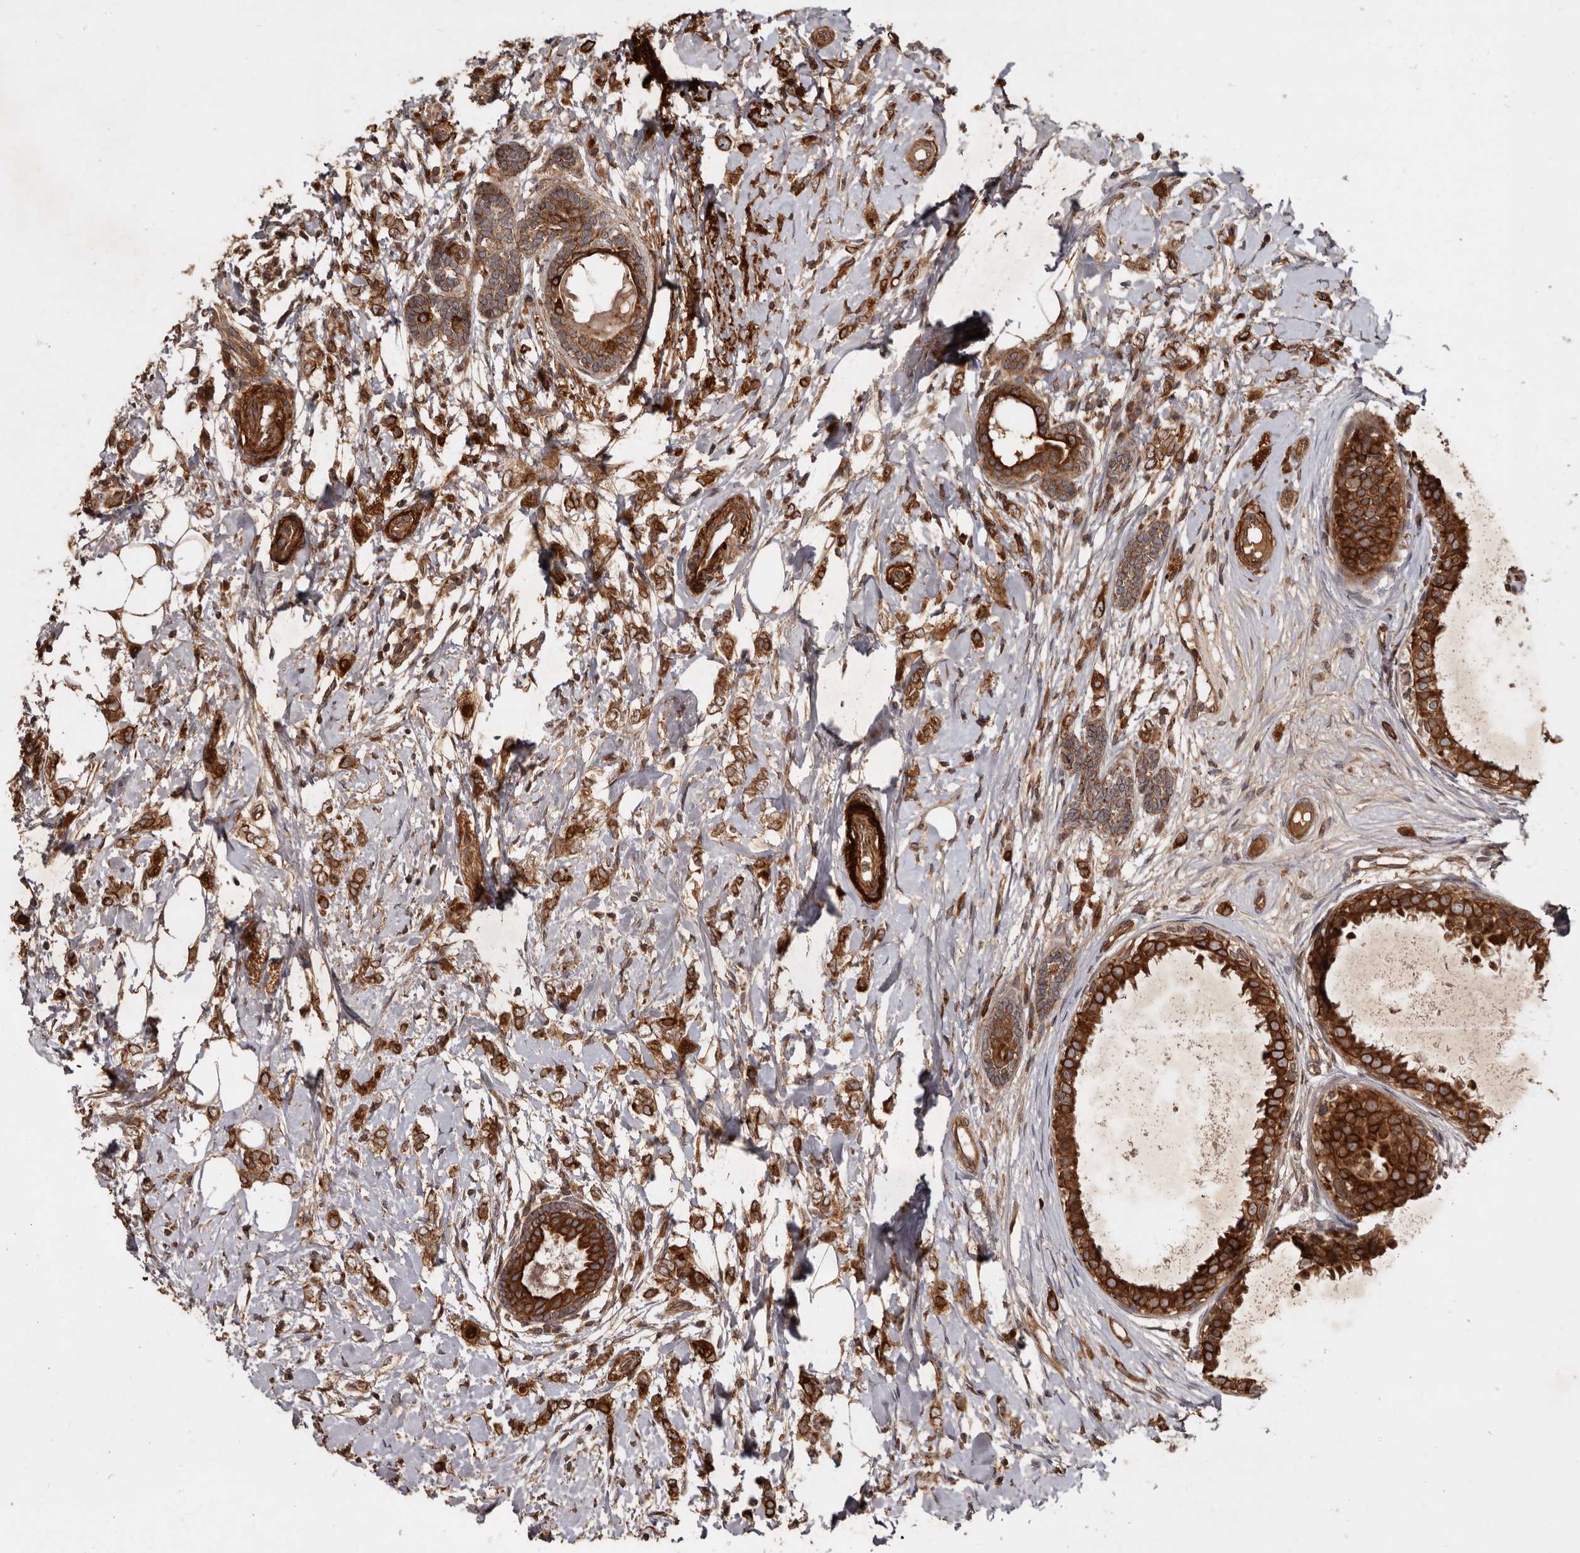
{"staining": {"intensity": "moderate", "quantity": ">75%", "location": "cytoplasmic/membranous"}, "tissue": "breast cancer", "cell_type": "Tumor cells", "image_type": "cancer", "snomed": [{"axis": "morphology", "description": "Normal tissue, NOS"}, {"axis": "morphology", "description": "Lobular carcinoma"}, {"axis": "topography", "description": "Breast"}], "caption": "Immunohistochemistry (IHC) histopathology image of lobular carcinoma (breast) stained for a protein (brown), which reveals medium levels of moderate cytoplasmic/membranous expression in about >75% of tumor cells.", "gene": "STK36", "patient": {"sex": "female", "age": 47}}